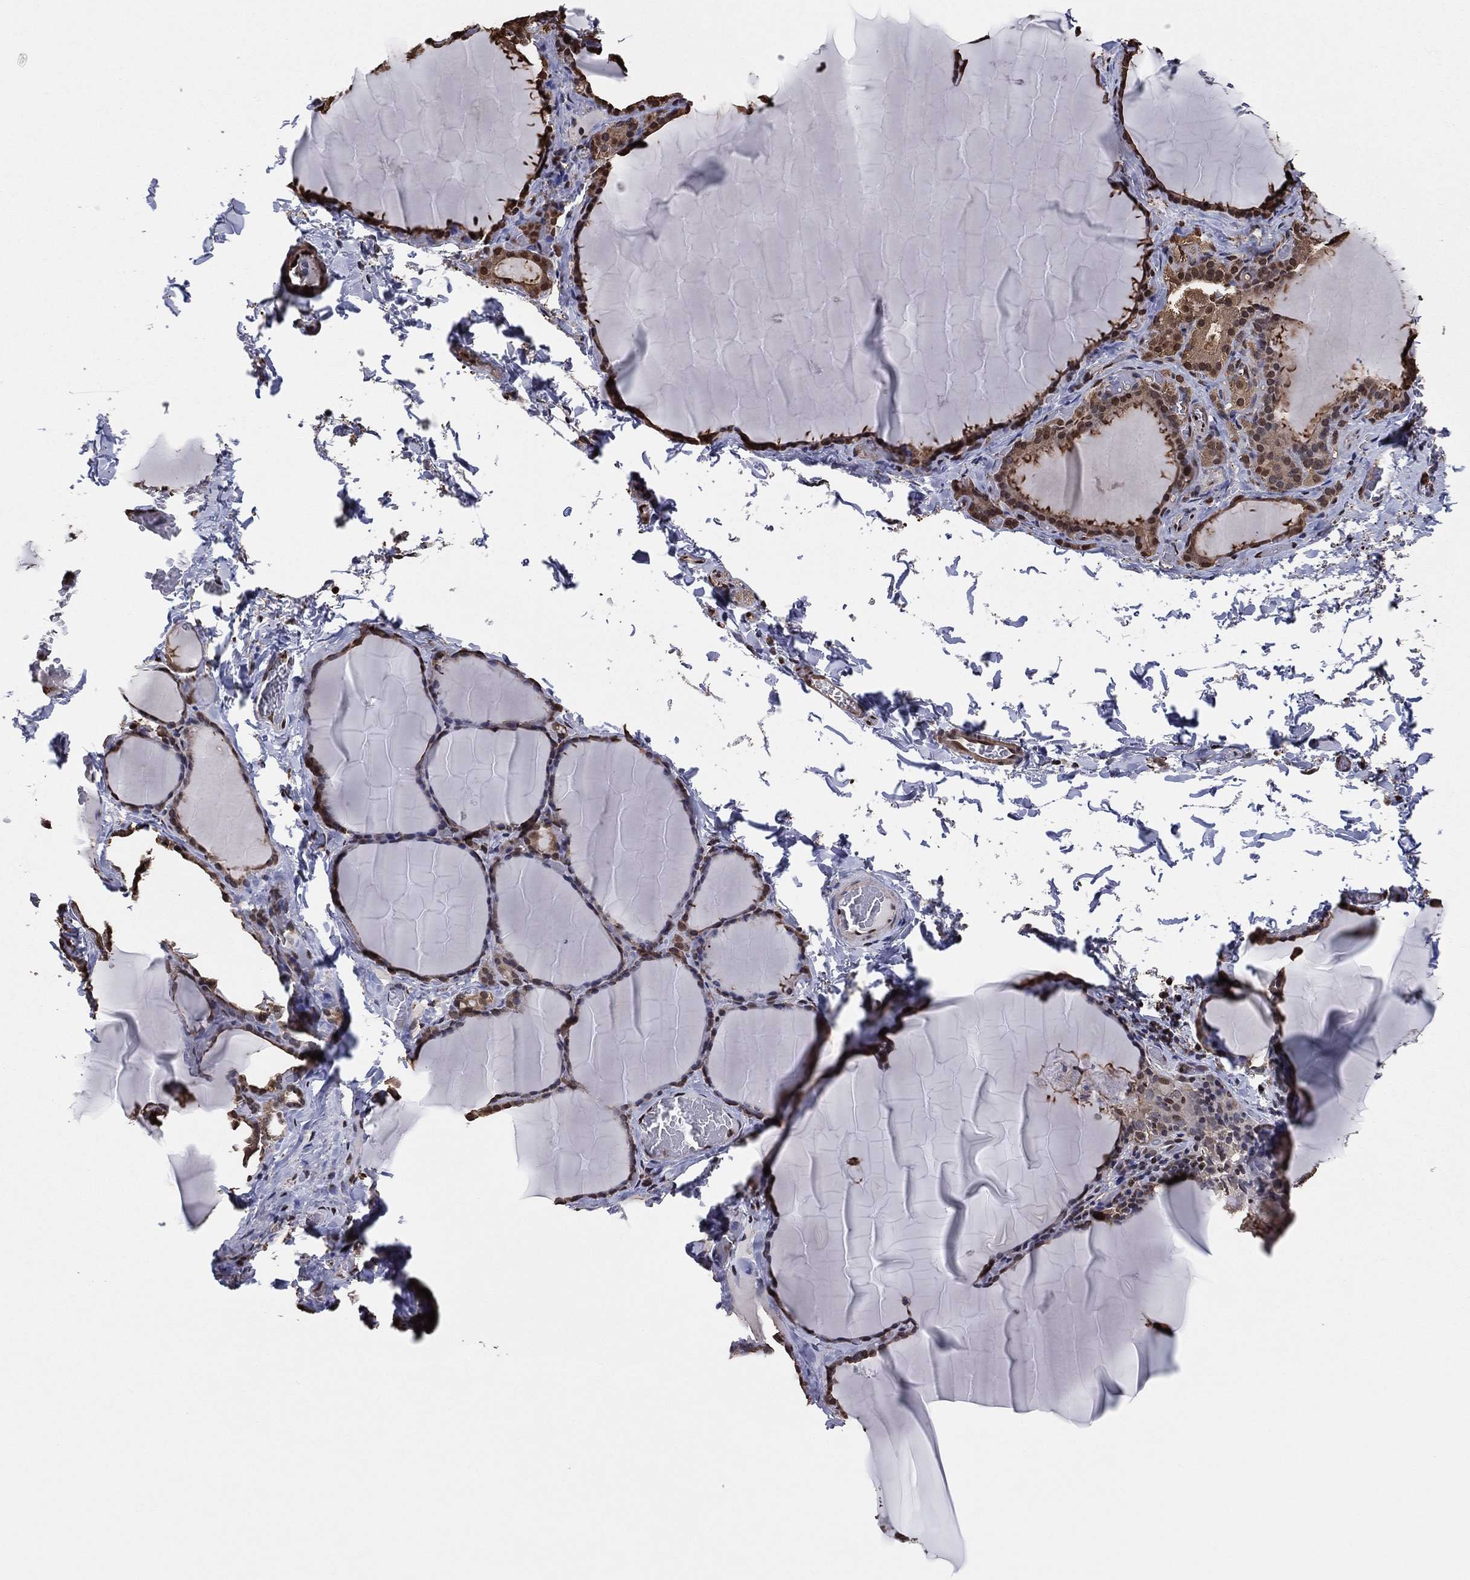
{"staining": {"intensity": "strong", "quantity": "25%-75%", "location": "nuclear"}, "tissue": "thyroid gland", "cell_type": "Glandular cells", "image_type": "normal", "snomed": [{"axis": "morphology", "description": "Normal tissue, NOS"}, {"axis": "morphology", "description": "Hyperplasia, NOS"}, {"axis": "topography", "description": "Thyroid gland"}], "caption": "Strong nuclear expression is seen in about 25%-75% of glandular cells in unremarkable thyroid gland. The protein is shown in brown color, while the nuclei are stained blue.", "gene": "GAPDH", "patient": {"sex": "female", "age": 27}}